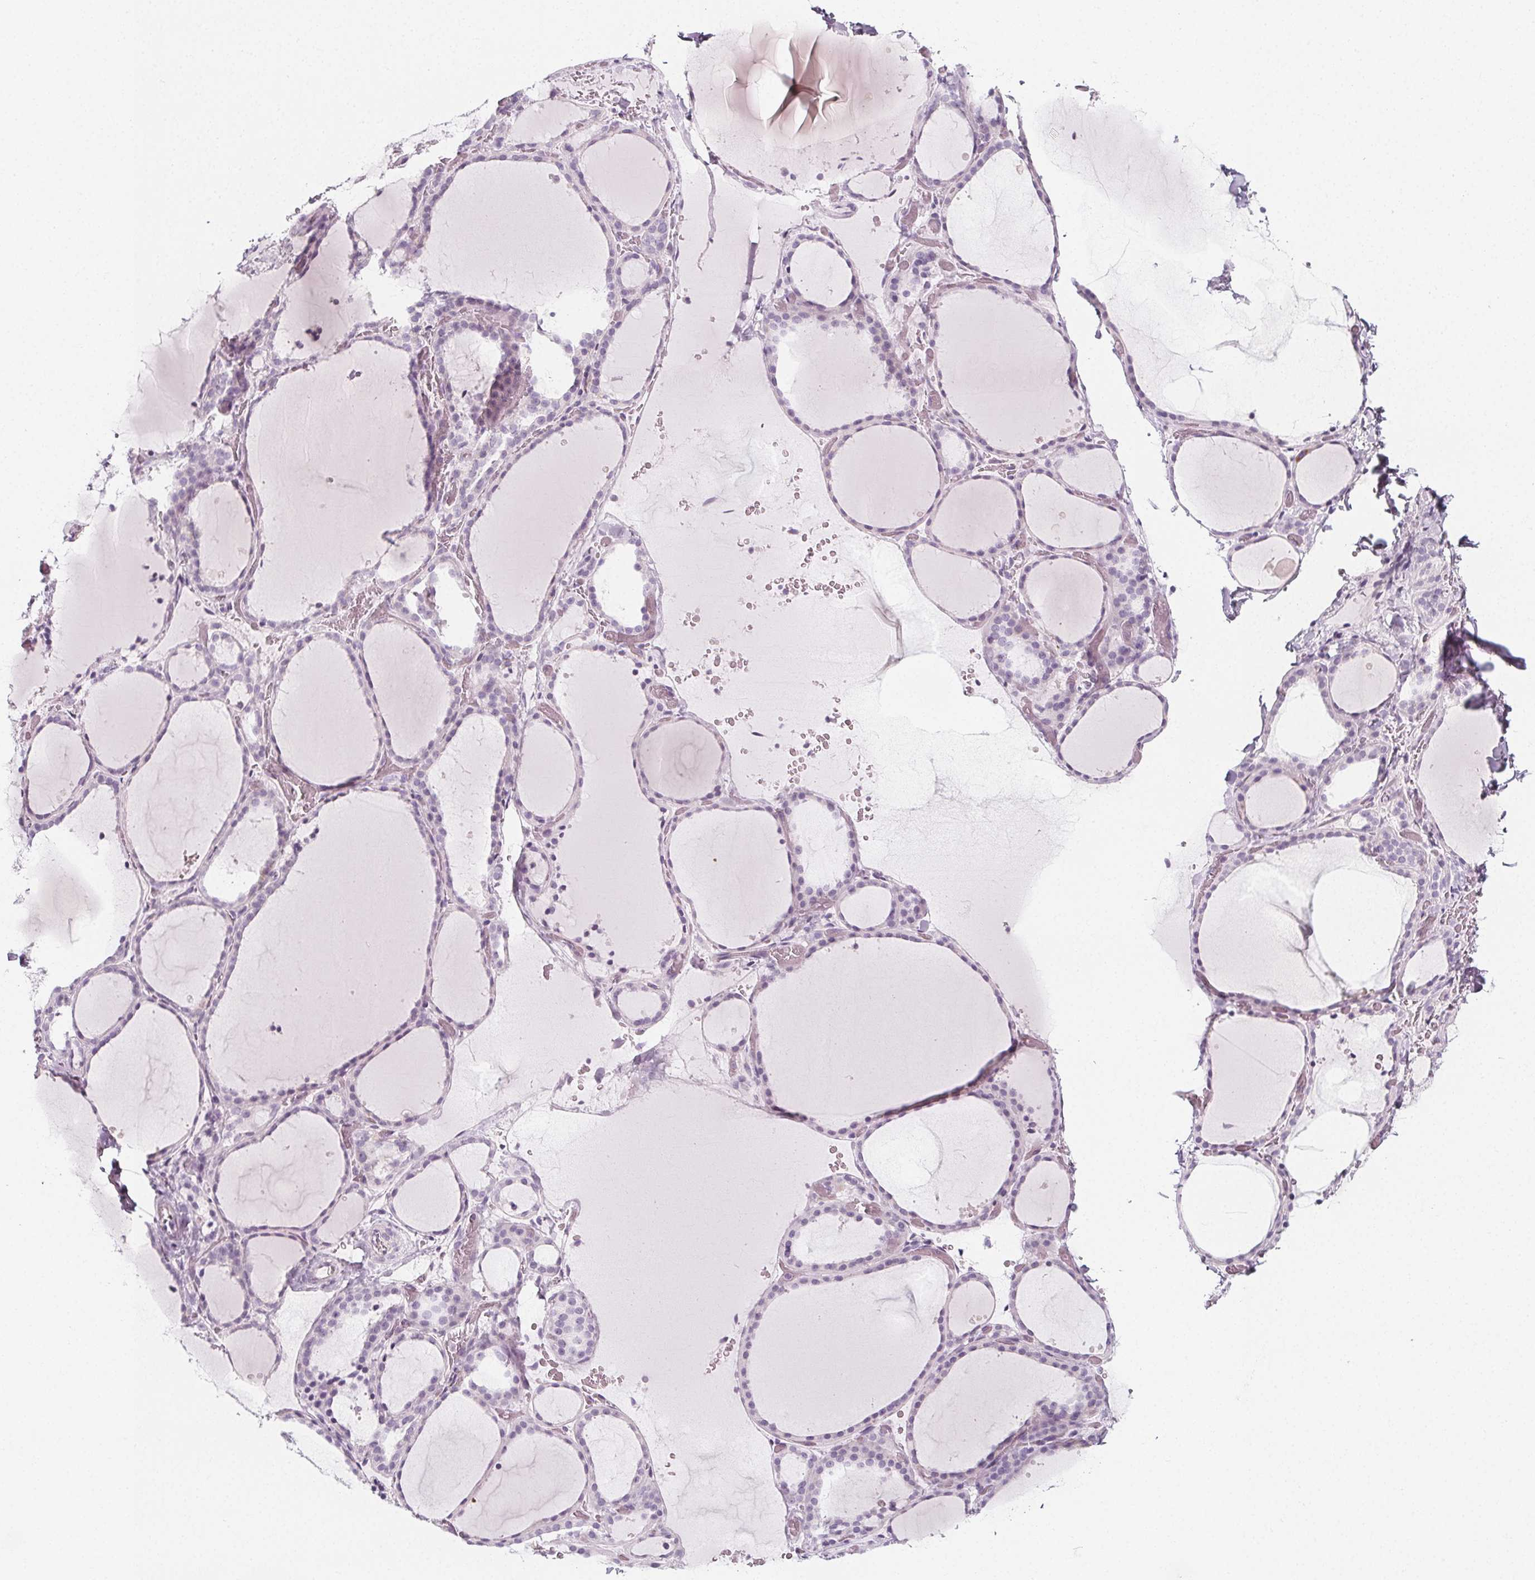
{"staining": {"intensity": "negative", "quantity": "none", "location": "none"}, "tissue": "thyroid gland", "cell_type": "Glandular cells", "image_type": "normal", "snomed": [{"axis": "morphology", "description": "Normal tissue, NOS"}, {"axis": "topography", "description": "Thyroid gland"}], "caption": "There is no significant positivity in glandular cells of thyroid gland. The staining was performed using DAB to visualize the protein expression in brown, while the nuclei were stained in blue with hematoxylin (Magnification: 20x).", "gene": "IL17C", "patient": {"sex": "female", "age": 36}}